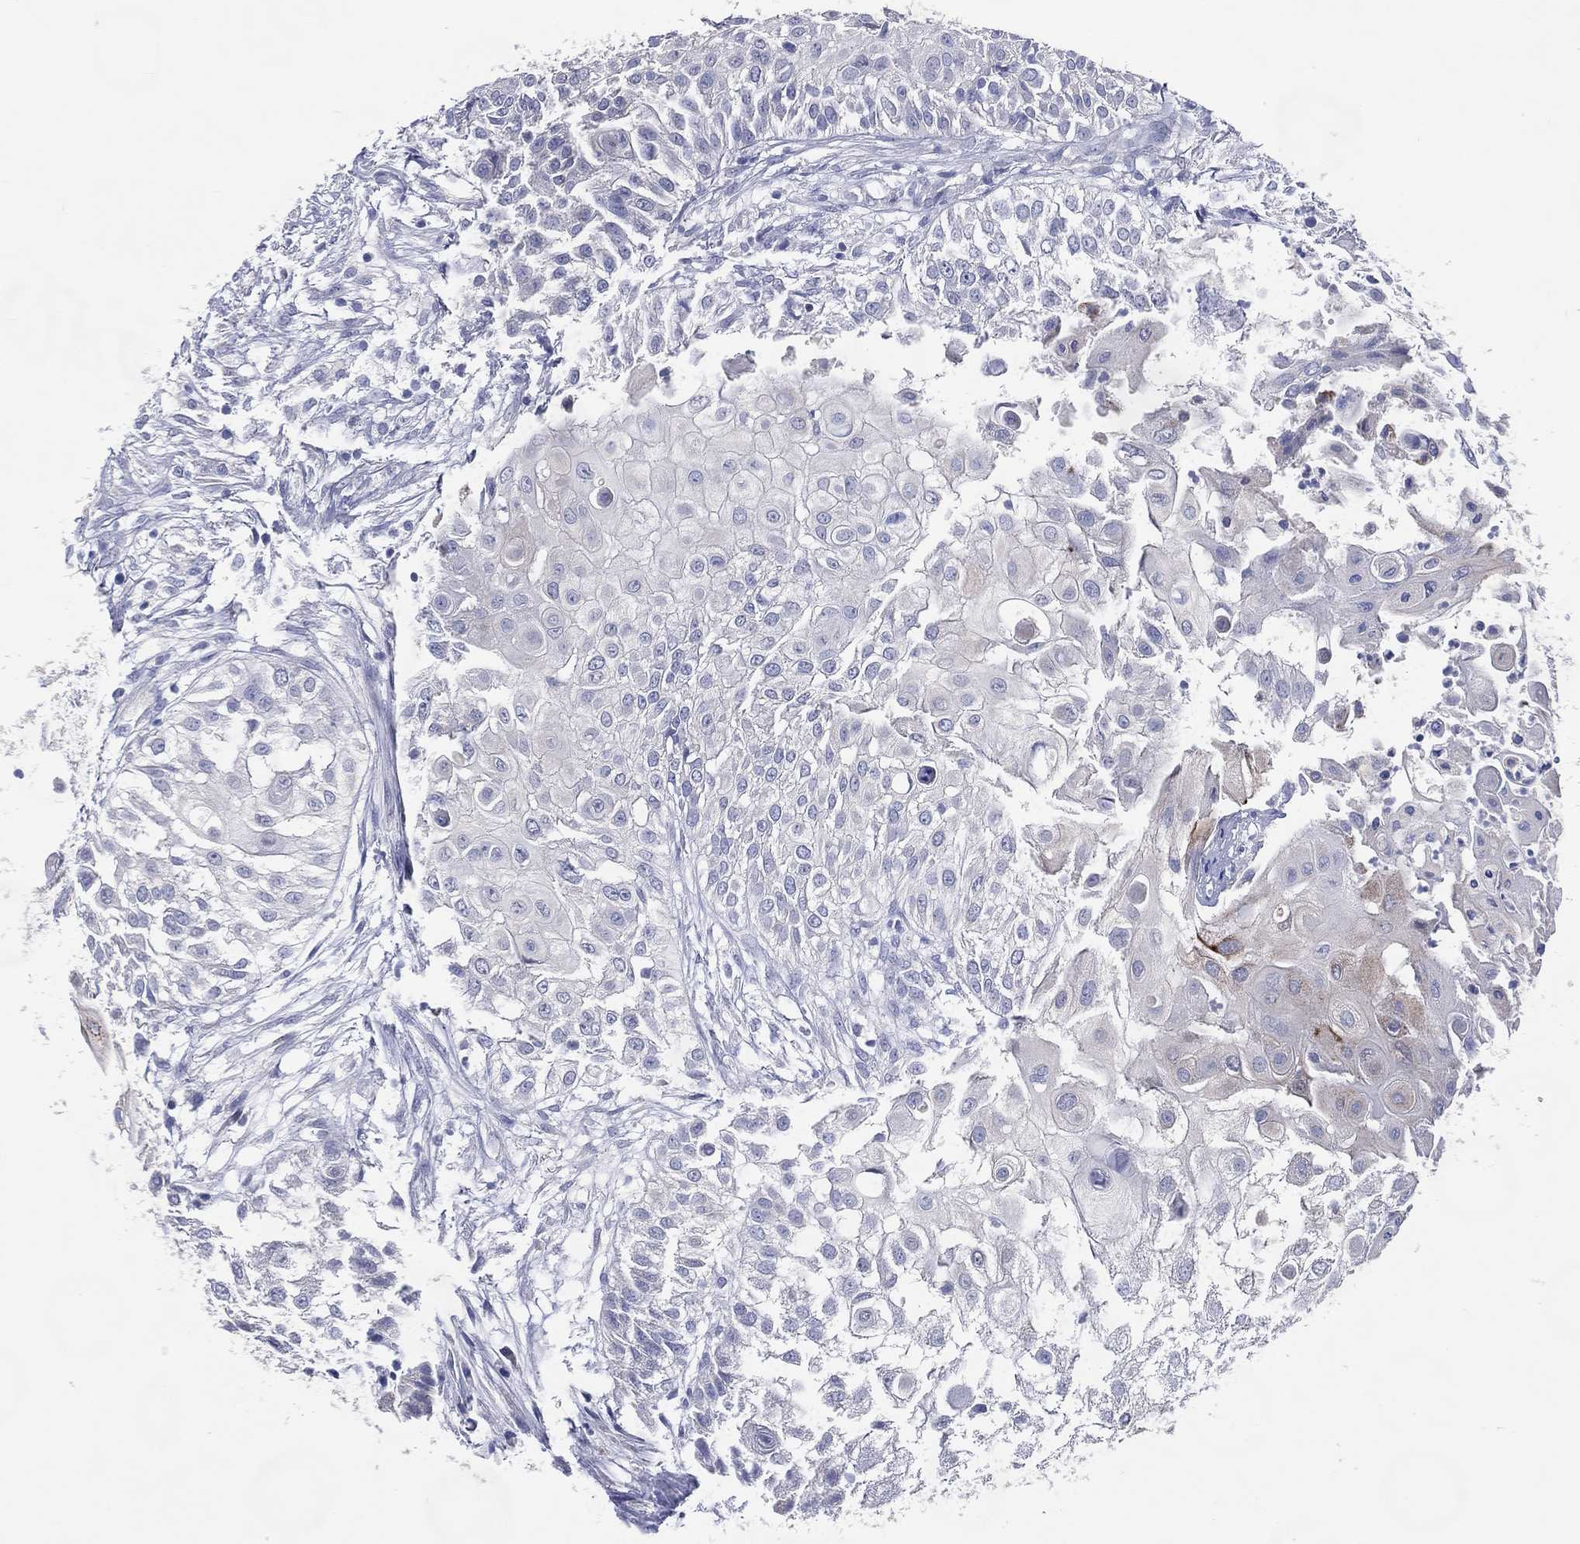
{"staining": {"intensity": "negative", "quantity": "none", "location": "none"}, "tissue": "urothelial cancer", "cell_type": "Tumor cells", "image_type": "cancer", "snomed": [{"axis": "morphology", "description": "Urothelial carcinoma, High grade"}, {"axis": "topography", "description": "Urinary bladder"}], "caption": "This histopathology image is of high-grade urothelial carcinoma stained with IHC to label a protein in brown with the nuclei are counter-stained blue. There is no expression in tumor cells.", "gene": "DNAH6", "patient": {"sex": "female", "age": 79}}